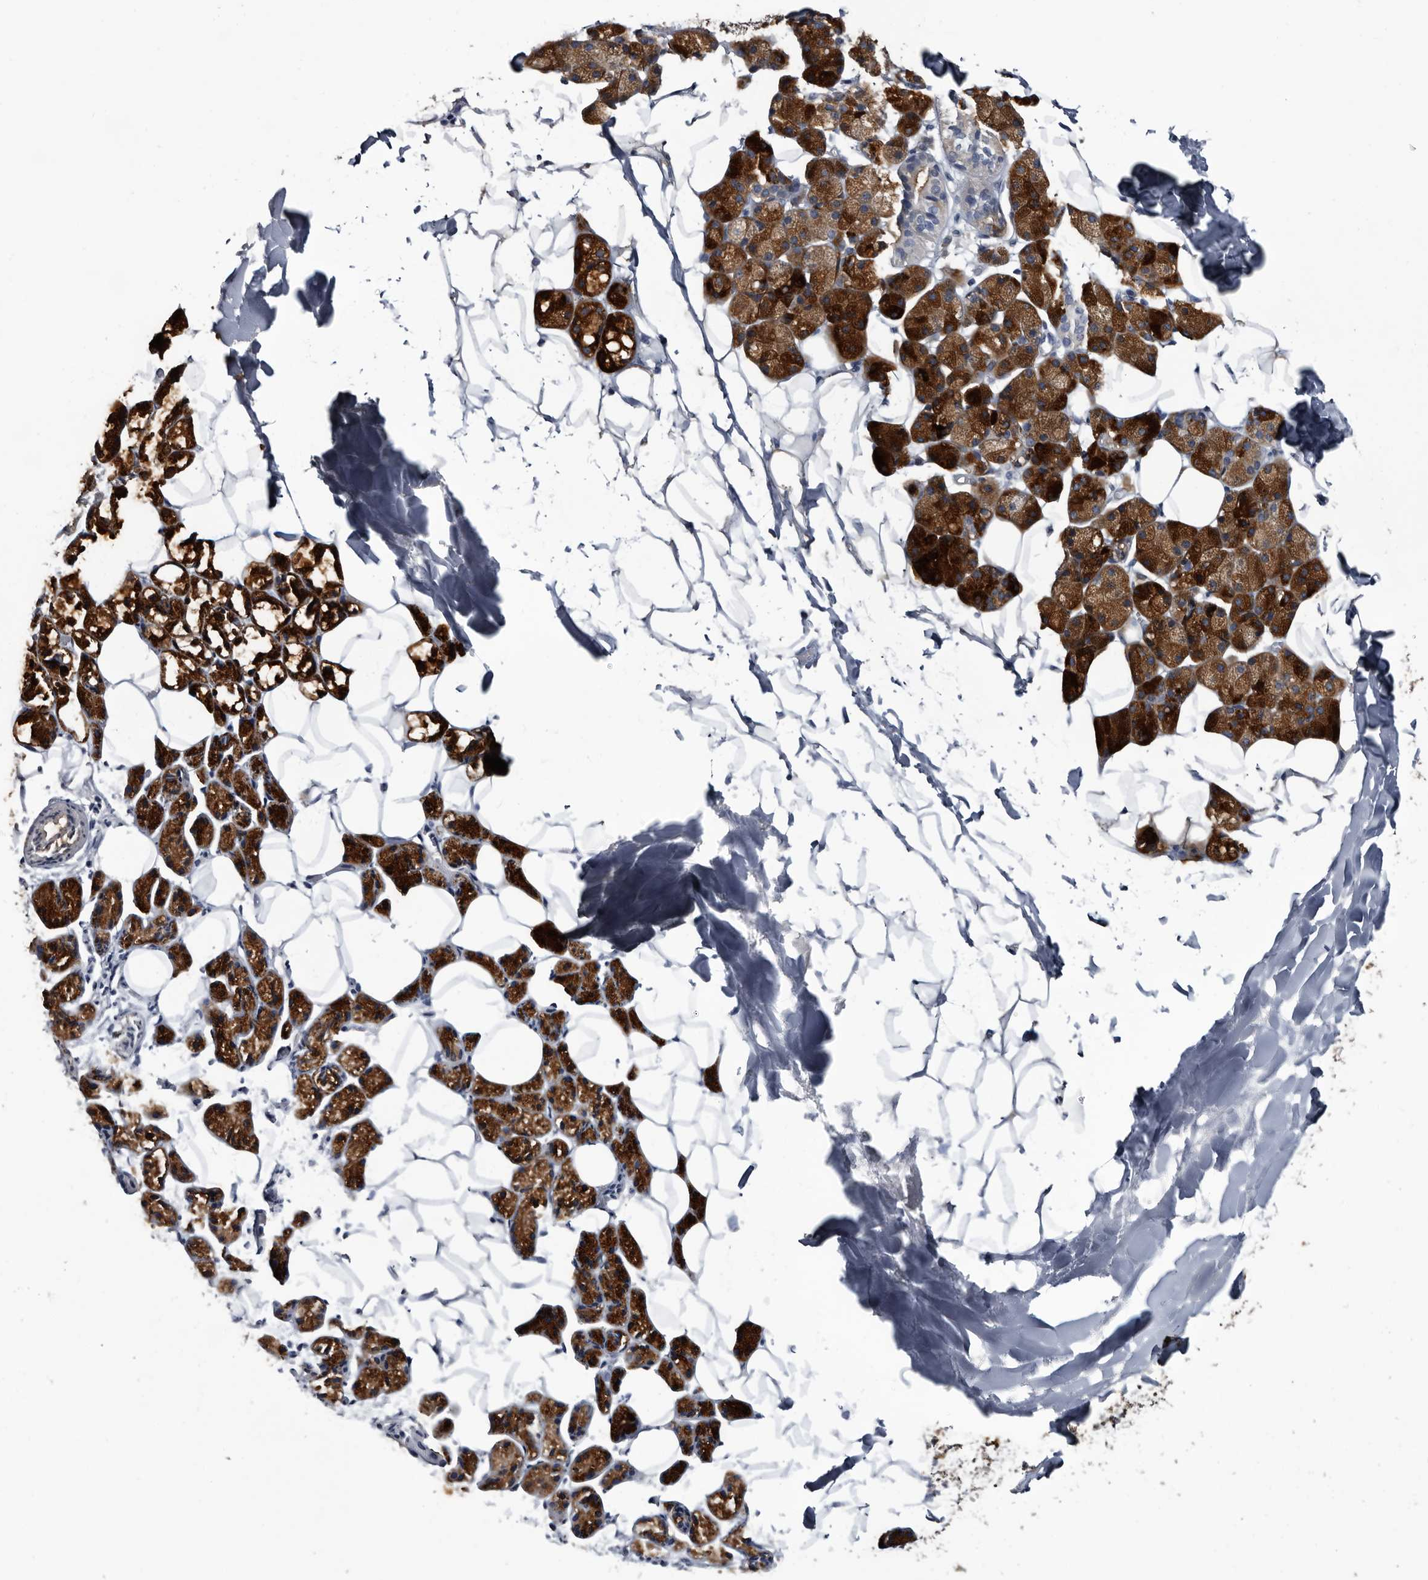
{"staining": {"intensity": "strong", "quantity": "25%-75%", "location": "cytoplasmic/membranous"}, "tissue": "salivary gland", "cell_type": "Glandular cells", "image_type": "normal", "snomed": [{"axis": "morphology", "description": "Normal tissue, NOS"}, {"axis": "topography", "description": "Salivary gland"}], "caption": "Salivary gland stained with a brown dye reveals strong cytoplasmic/membranous positive positivity in approximately 25%-75% of glandular cells.", "gene": "IARS1", "patient": {"sex": "female", "age": 33}}